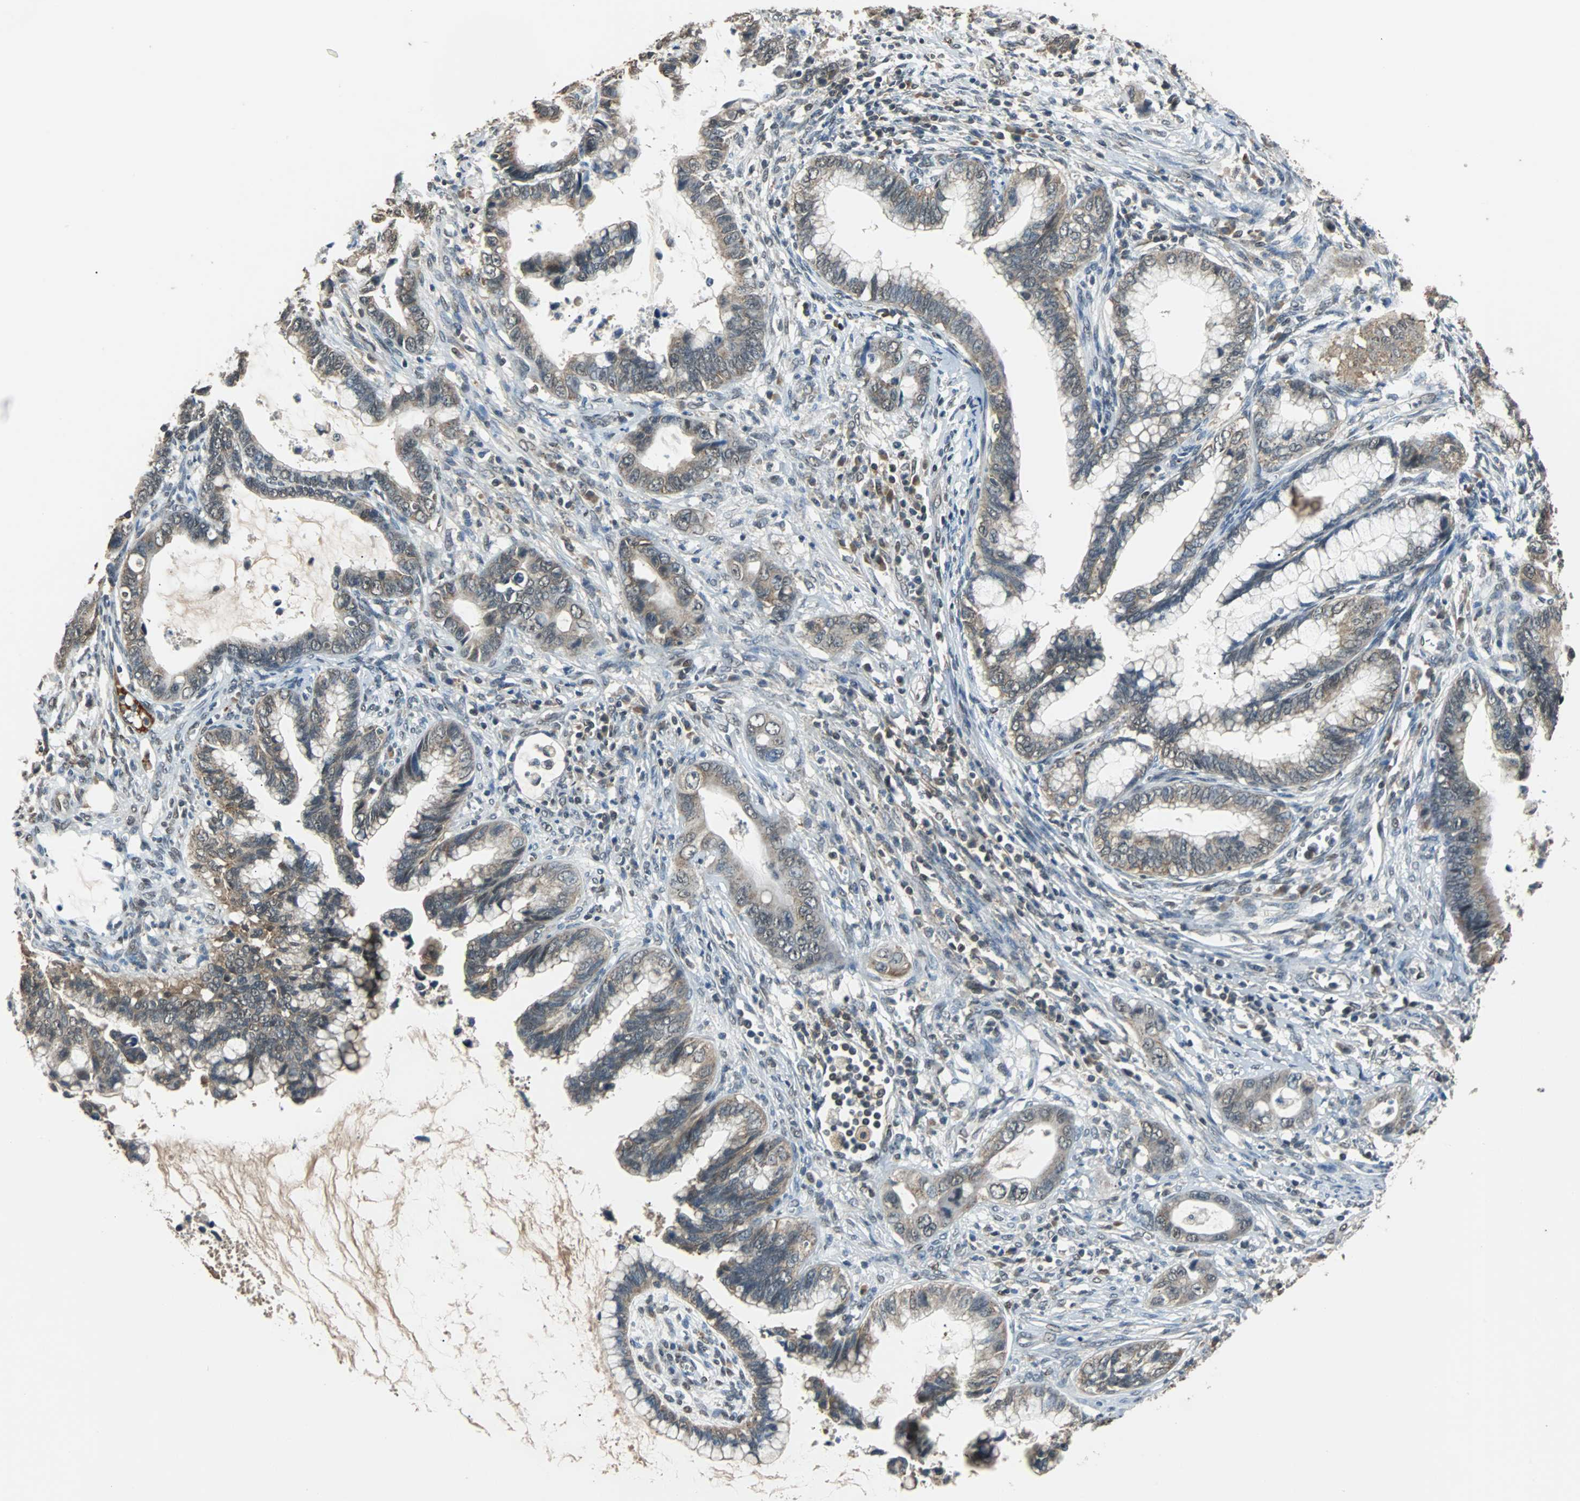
{"staining": {"intensity": "weak", "quantity": ">75%", "location": "cytoplasmic/membranous"}, "tissue": "cervical cancer", "cell_type": "Tumor cells", "image_type": "cancer", "snomed": [{"axis": "morphology", "description": "Adenocarcinoma, NOS"}, {"axis": "topography", "description": "Cervix"}], "caption": "Cervical cancer (adenocarcinoma) stained for a protein (brown) exhibits weak cytoplasmic/membranous positive staining in approximately >75% of tumor cells.", "gene": "PHC1", "patient": {"sex": "female", "age": 44}}